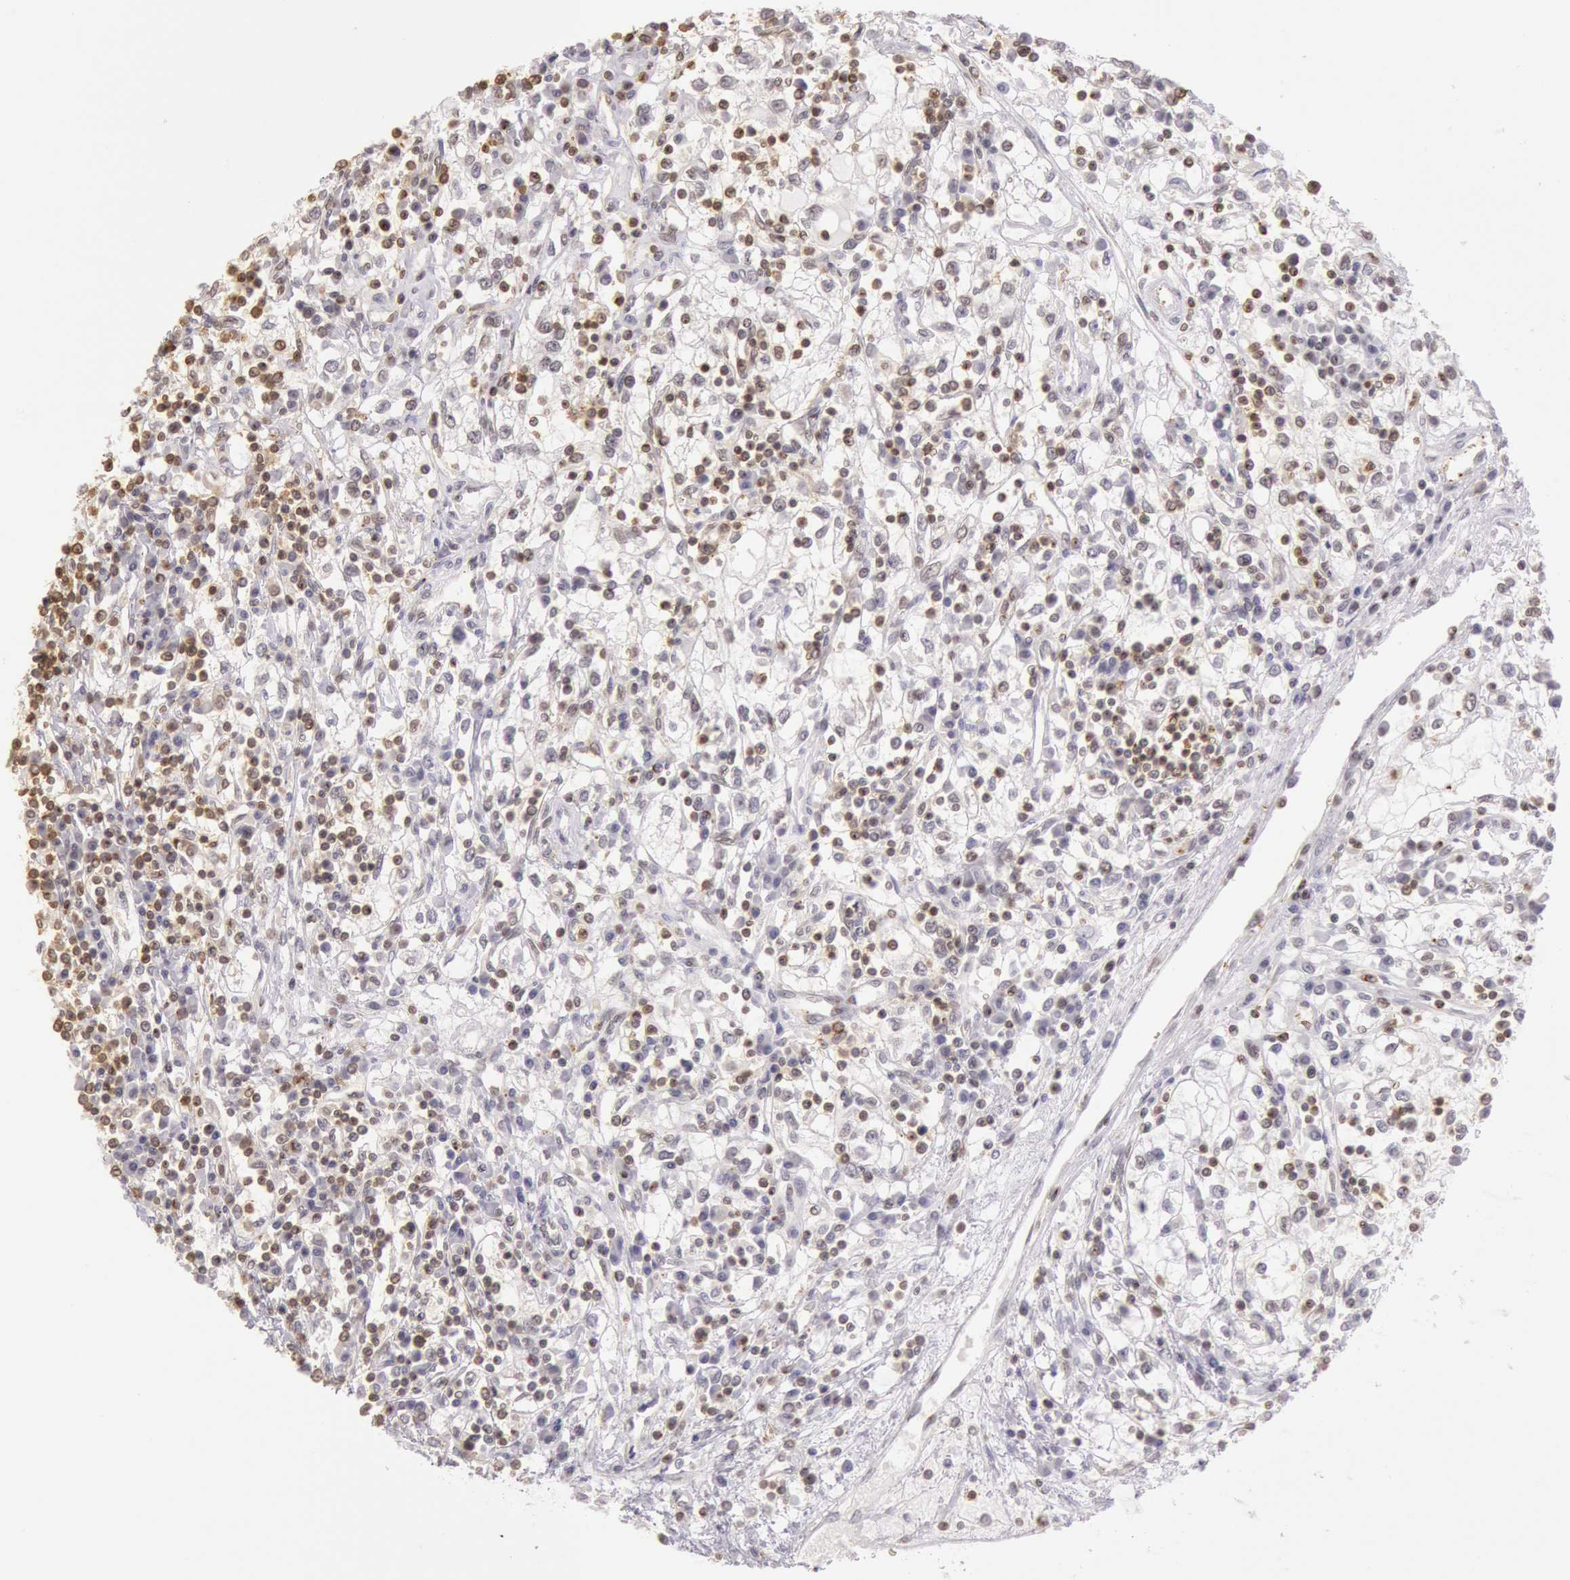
{"staining": {"intensity": "moderate", "quantity": "<25%", "location": "nuclear"}, "tissue": "renal cancer", "cell_type": "Tumor cells", "image_type": "cancer", "snomed": [{"axis": "morphology", "description": "Adenocarcinoma, NOS"}, {"axis": "topography", "description": "Kidney"}], "caption": "An IHC micrograph of tumor tissue is shown. Protein staining in brown shows moderate nuclear positivity in renal cancer within tumor cells.", "gene": "HIF1A", "patient": {"sex": "male", "age": 82}}